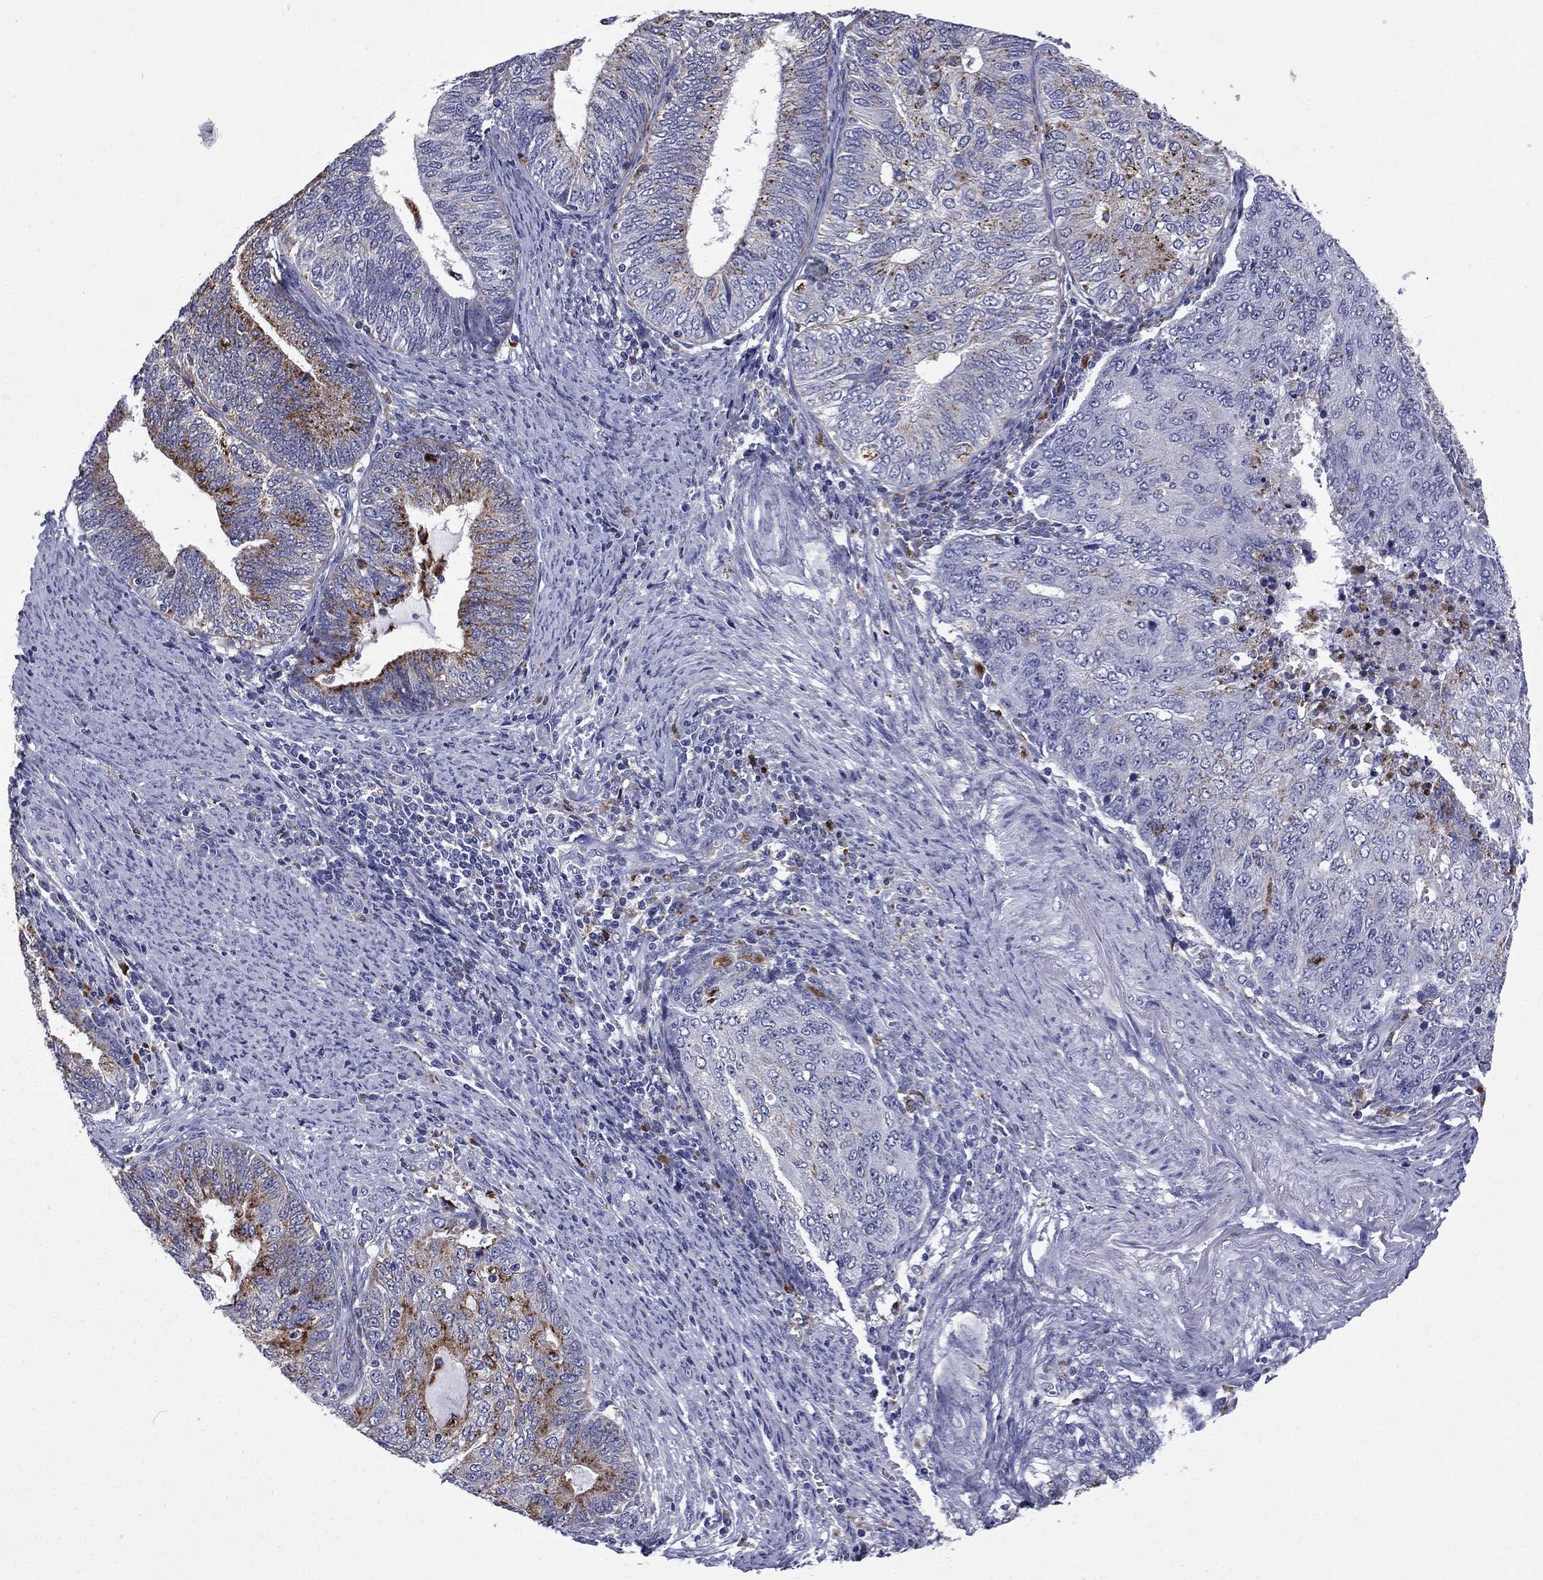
{"staining": {"intensity": "weak", "quantity": "<25%", "location": "cytoplasmic/membranous"}, "tissue": "endometrial cancer", "cell_type": "Tumor cells", "image_type": "cancer", "snomed": [{"axis": "morphology", "description": "Adenocarcinoma, NOS"}, {"axis": "topography", "description": "Endometrium"}], "caption": "Endometrial adenocarcinoma was stained to show a protein in brown. There is no significant staining in tumor cells.", "gene": "MADCAM1", "patient": {"sex": "female", "age": 82}}